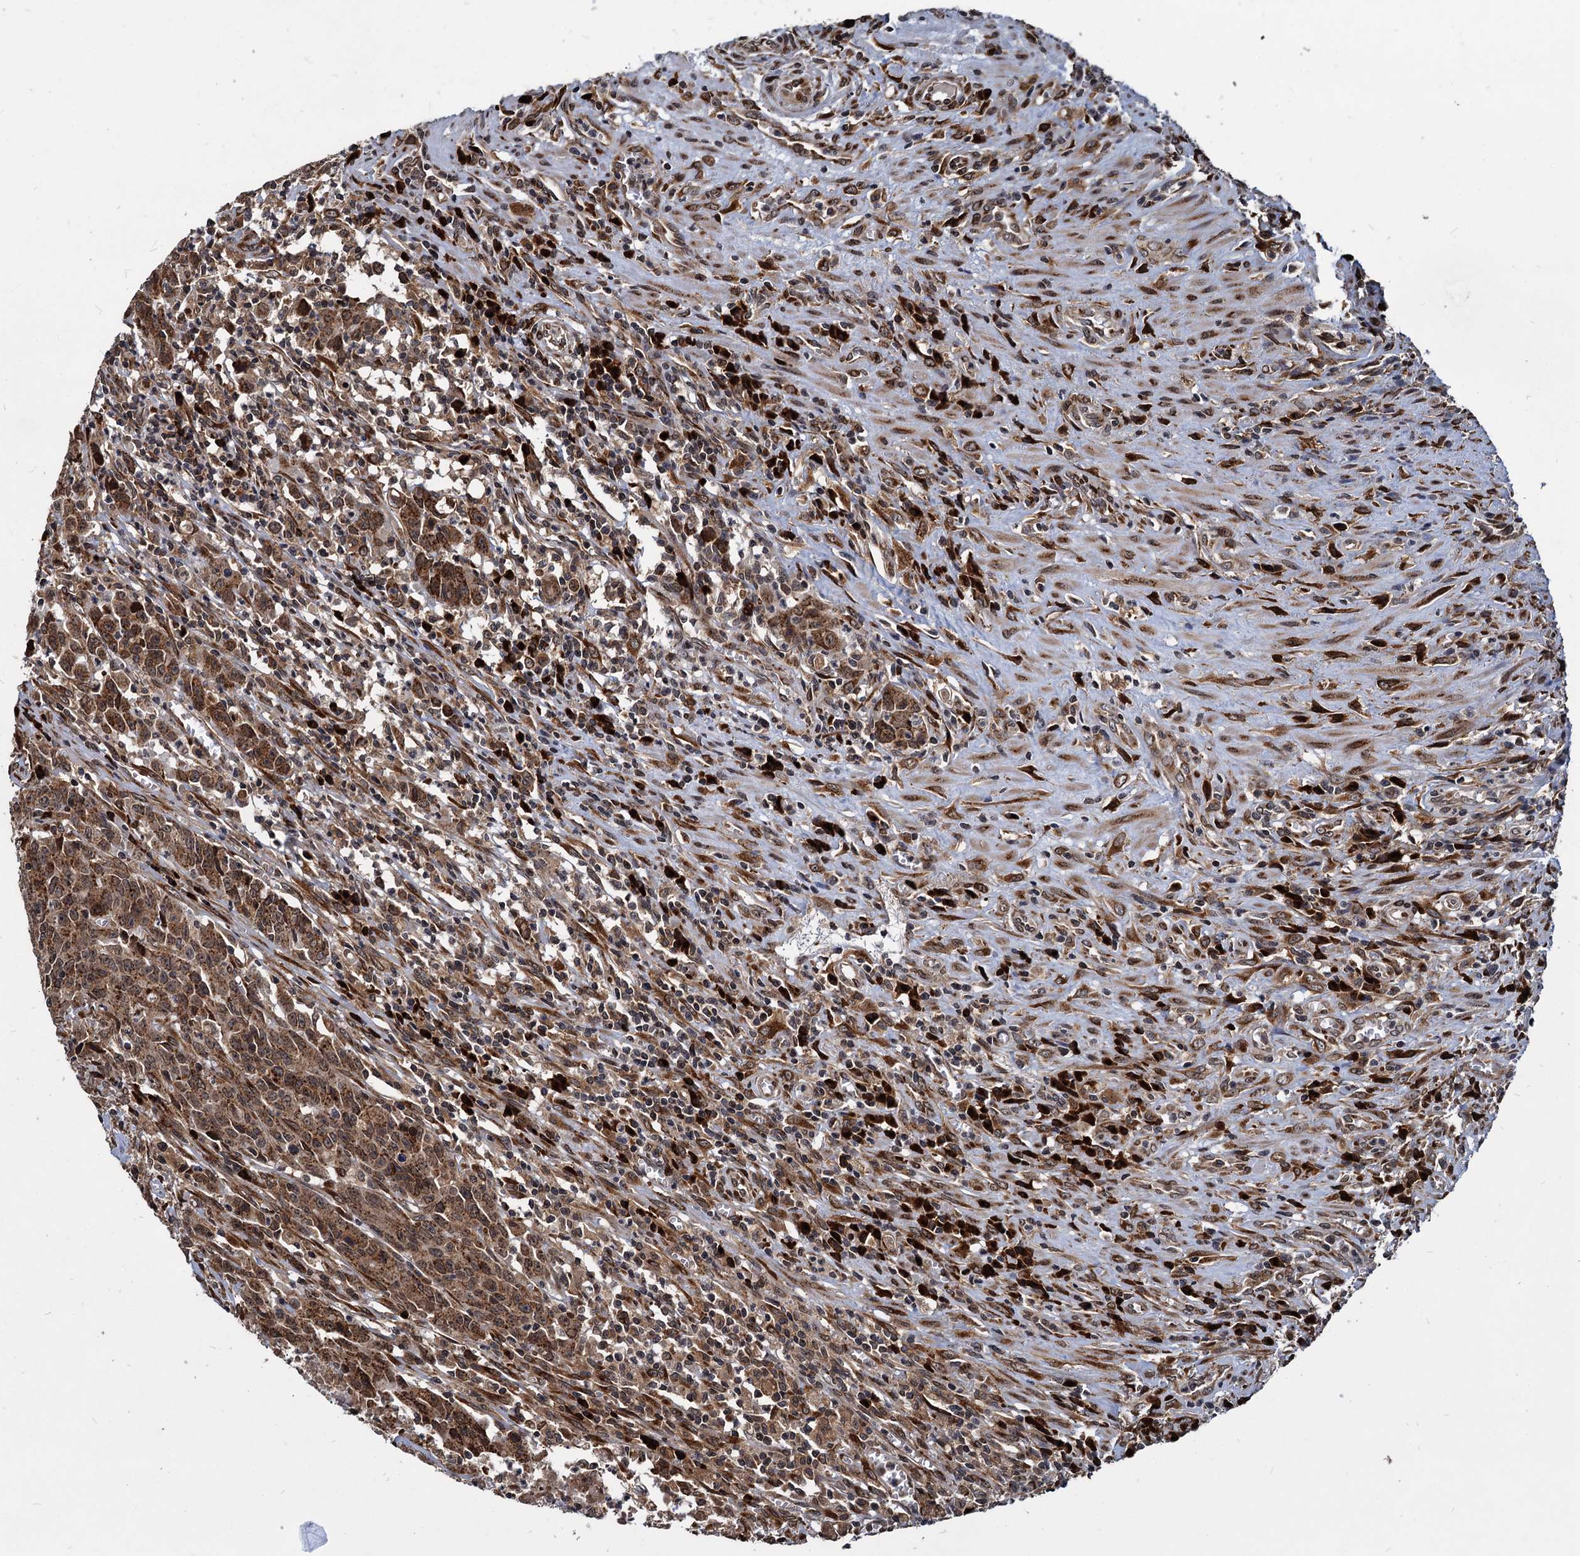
{"staining": {"intensity": "moderate", "quantity": ">75%", "location": "cytoplasmic/membranous"}, "tissue": "colorectal cancer", "cell_type": "Tumor cells", "image_type": "cancer", "snomed": [{"axis": "morphology", "description": "Adenocarcinoma, NOS"}, {"axis": "topography", "description": "Colon"}], "caption": "DAB (3,3'-diaminobenzidine) immunohistochemical staining of colorectal adenocarcinoma shows moderate cytoplasmic/membranous protein expression in about >75% of tumor cells.", "gene": "SAAL1", "patient": {"sex": "male", "age": 62}}